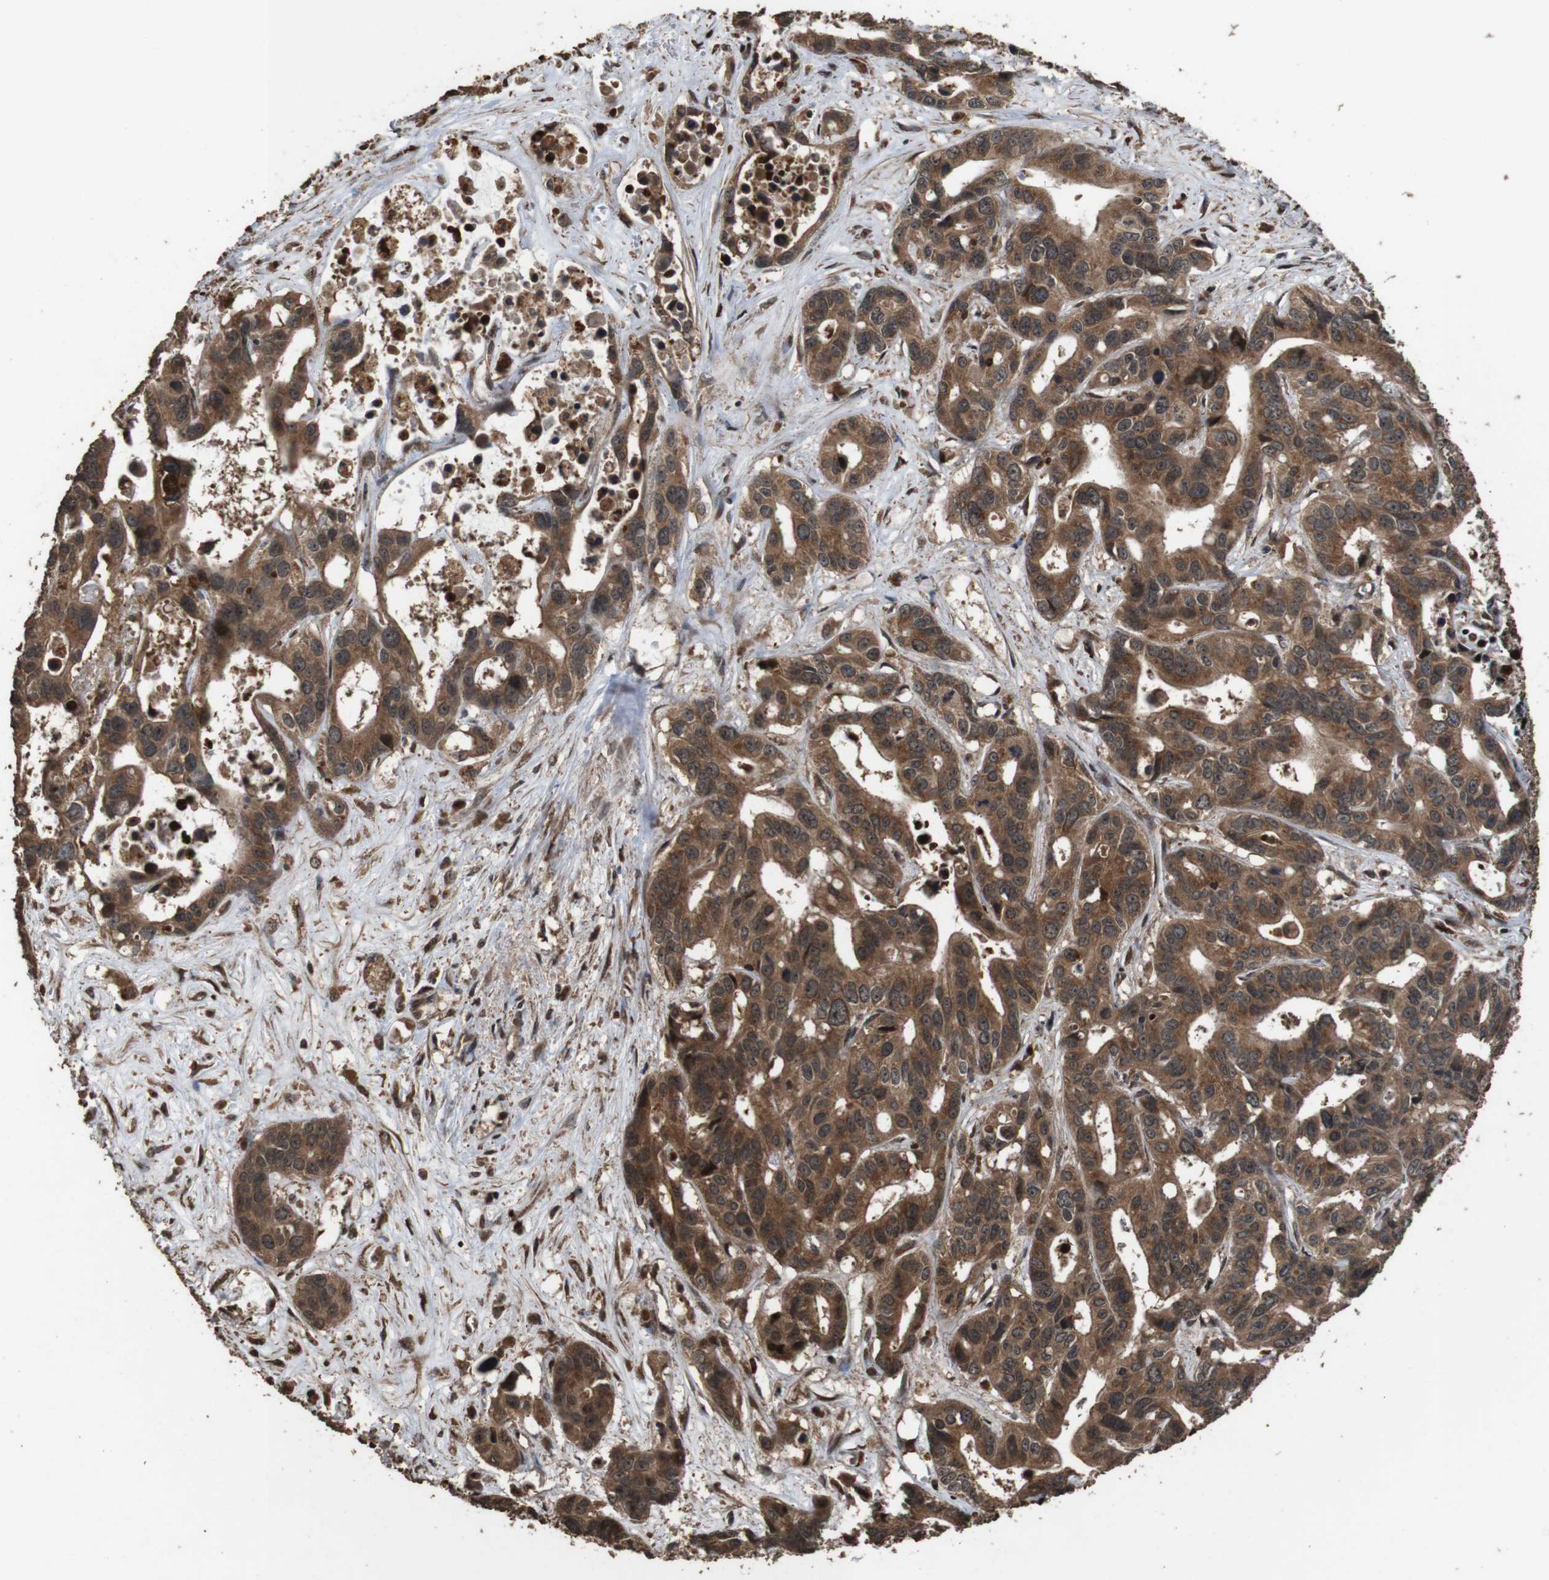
{"staining": {"intensity": "moderate", "quantity": ">75%", "location": "cytoplasmic/membranous"}, "tissue": "liver cancer", "cell_type": "Tumor cells", "image_type": "cancer", "snomed": [{"axis": "morphology", "description": "Cholangiocarcinoma"}, {"axis": "topography", "description": "Liver"}], "caption": "Immunohistochemistry staining of liver cholangiocarcinoma, which displays medium levels of moderate cytoplasmic/membranous positivity in about >75% of tumor cells indicating moderate cytoplasmic/membranous protein expression. The staining was performed using DAB (brown) for protein detection and nuclei were counterstained in hematoxylin (blue).", "gene": "RRAS2", "patient": {"sex": "female", "age": 65}}